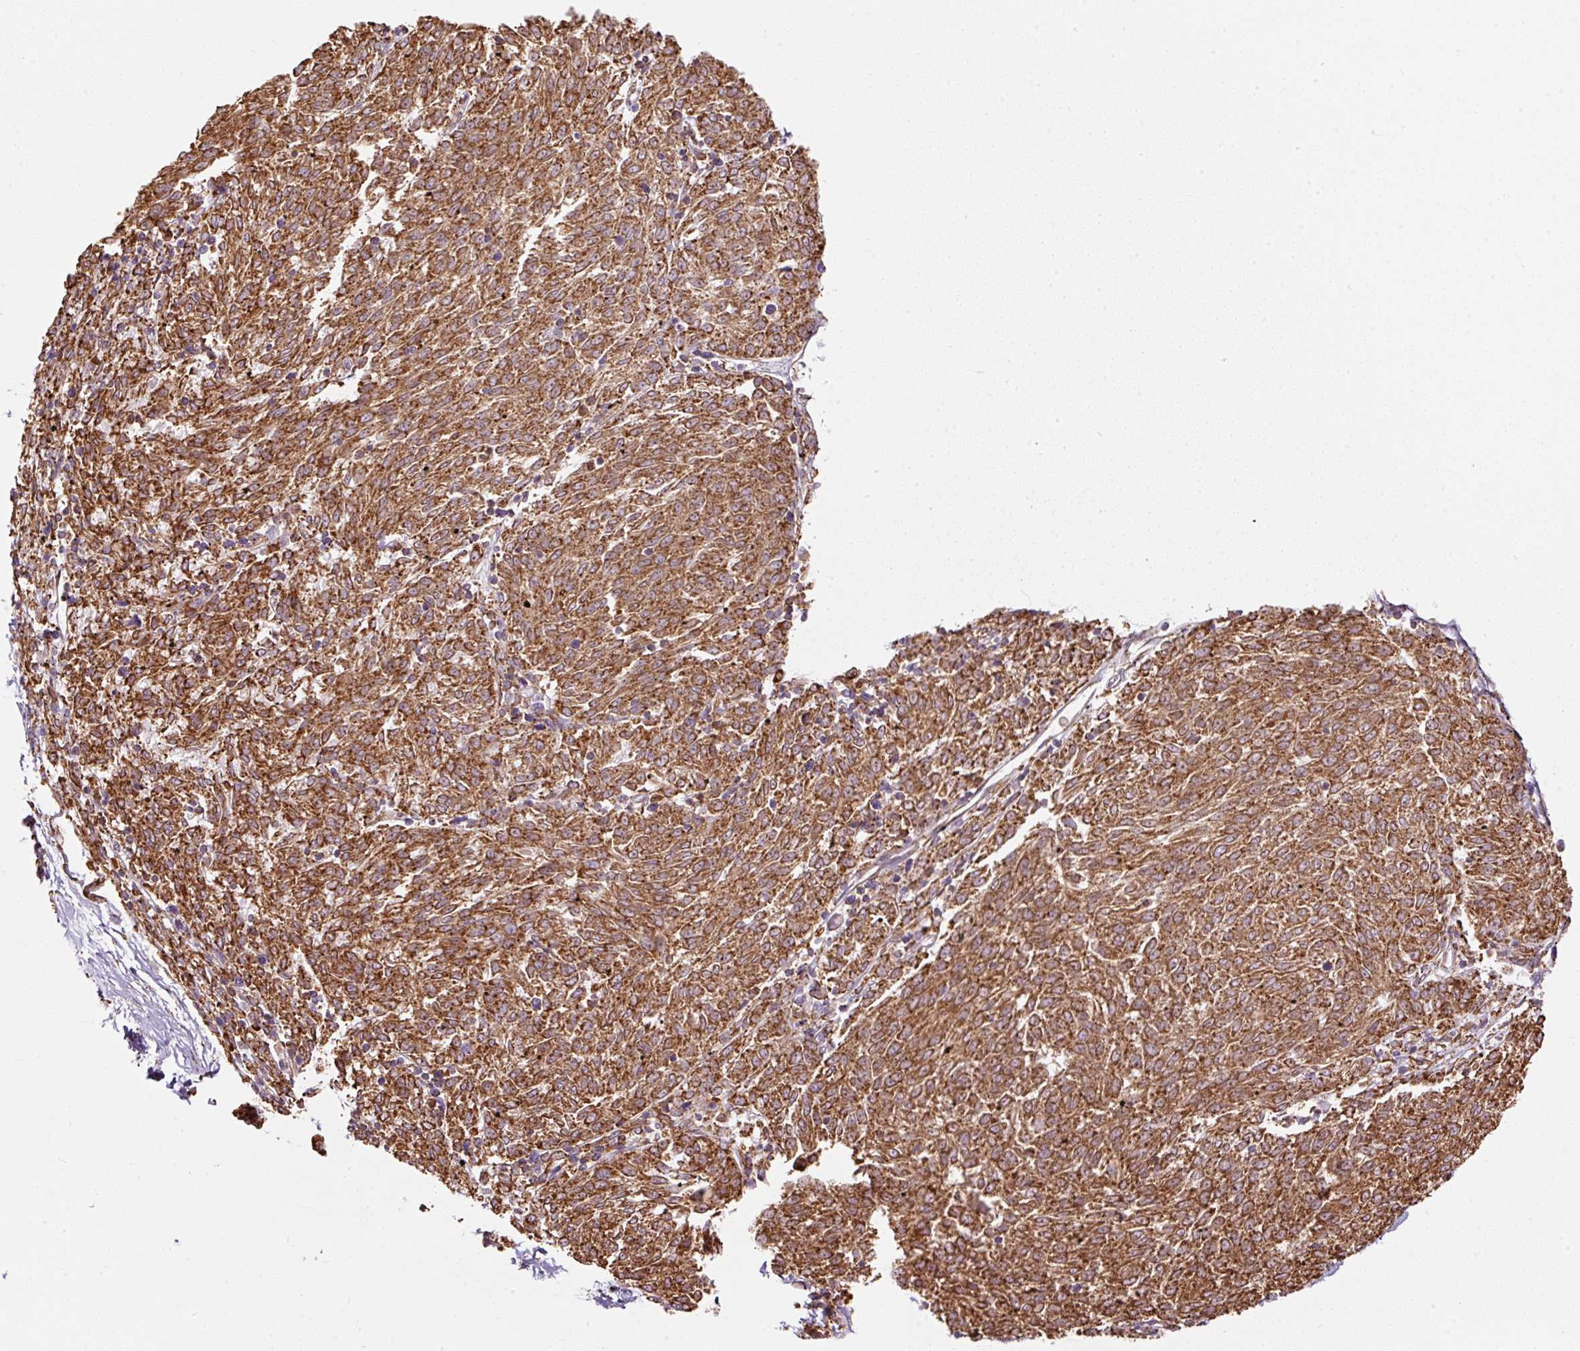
{"staining": {"intensity": "strong", "quantity": ">75%", "location": "cytoplasmic/membranous"}, "tissue": "melanoma", "cell_type": "Tumor cells", "image_type": "cancer", "snomed": [{"axis": "morphology", "description": "Malignant melanoma, NOS"}, {"axis": "topography", "description": "Skin"}], "caption": "This photomicrograph reveals melanoma stained with immunohistochemistry (IHC) to label a protein in brown. The cytoplasmic/membranous of tumor cells show strong positivity for the protein. Nuclei are counter-stained blue.", "gene": "PRKCSH", "patient": {"sex": "female", "age": 72}}